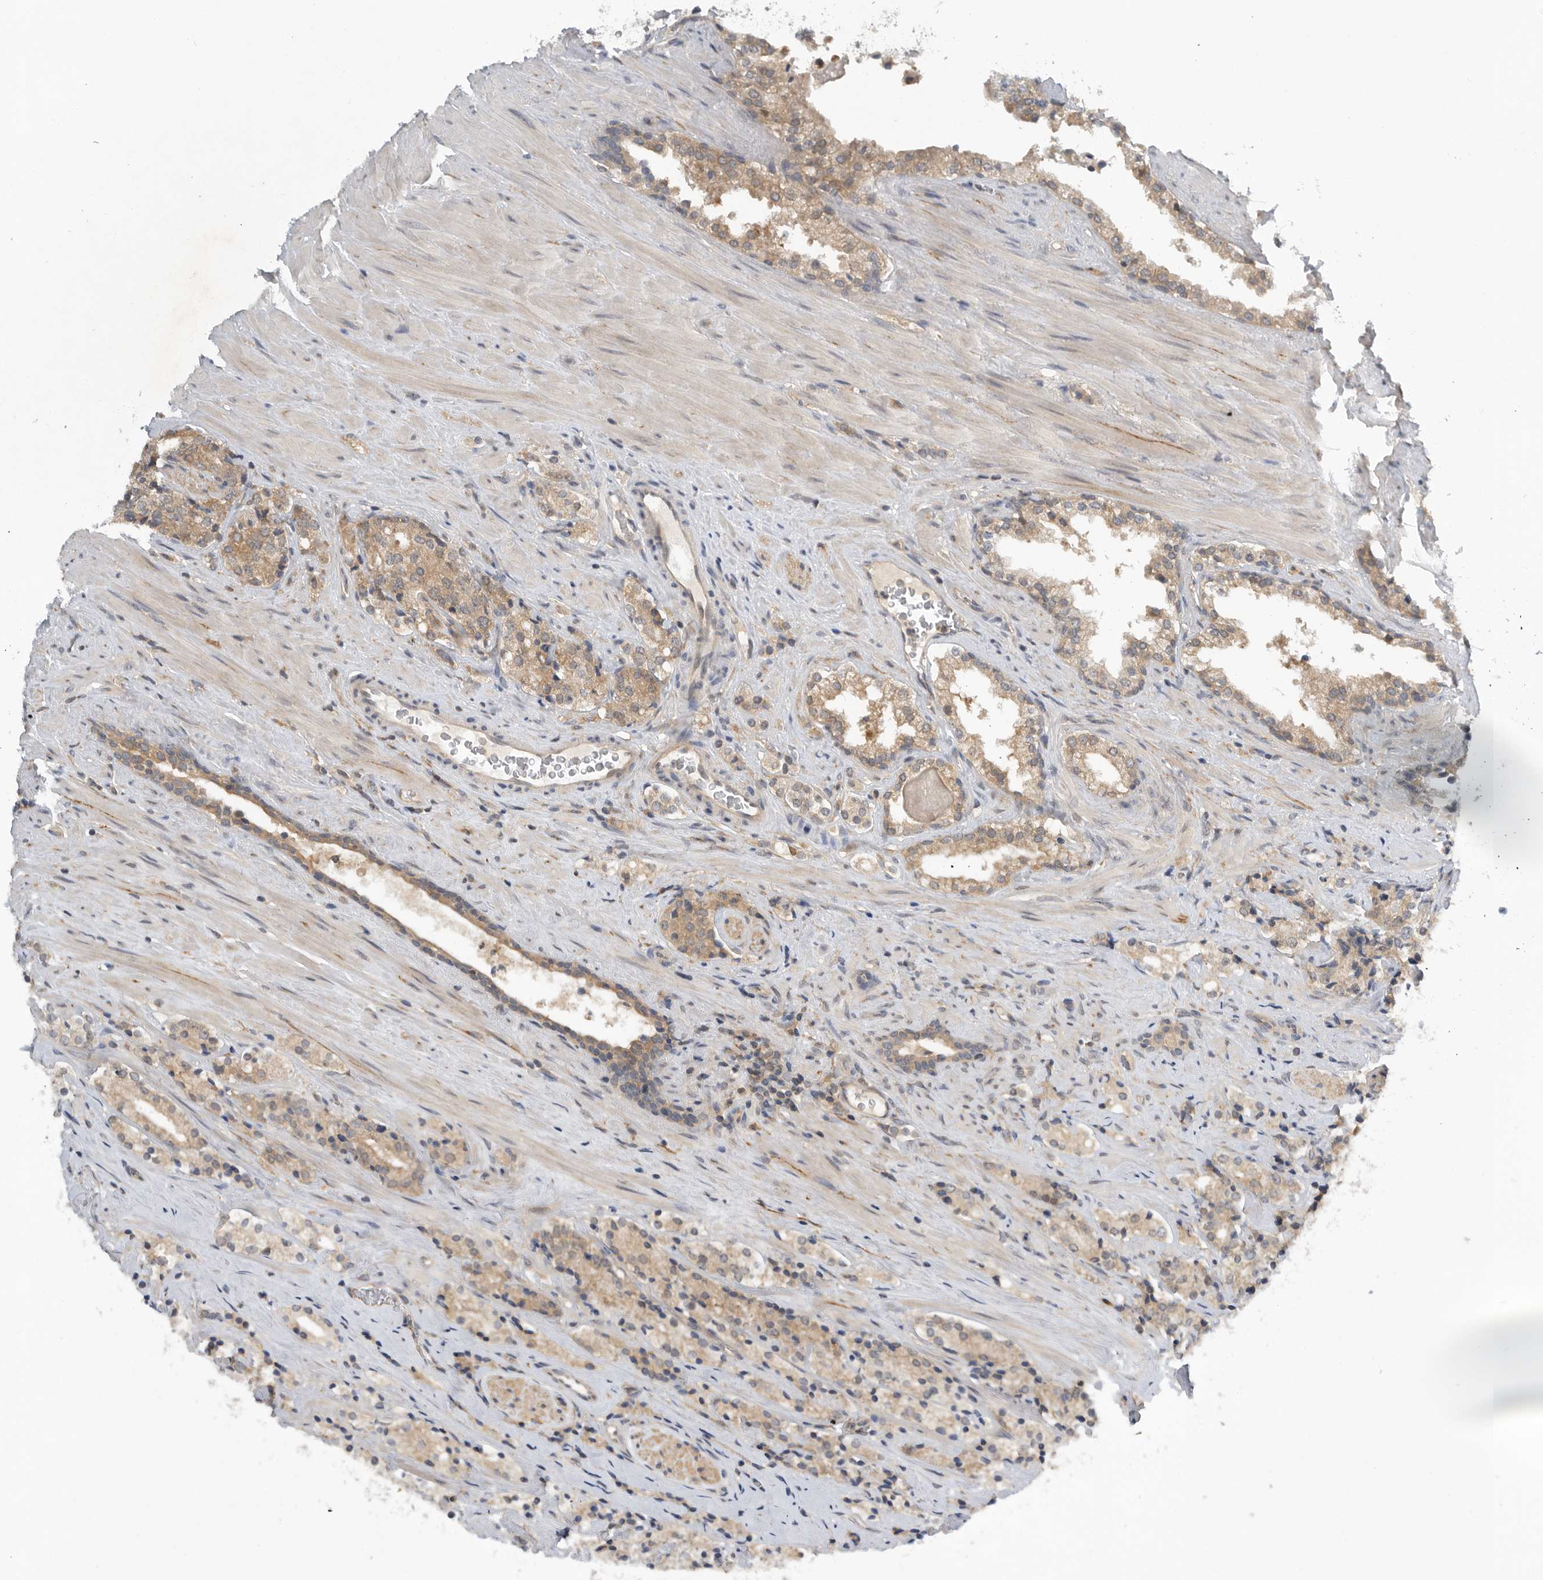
{"staining": {"intensity": "weak", "quantity": ">75%", "location": "cytoplasmic/membranous"}, "tissue": "prostate cancer", "cell_type": "Tumor cells", "image_type": "cancer", "snomed": [{"axis": "morphology", "description": "Adenocarcinoma, High grade"}, {"axis": "topography", "description": "Prostate"}], "caption": "Human prostate cancer (adenocarcinoma (high-grade)) stained with a brown dye shows weak cytoplasmic/membranous positive staining in about >75% of tumor cells.", "gene": "AASDHPPT", "patient": {"sex": "male", "age": 71}}